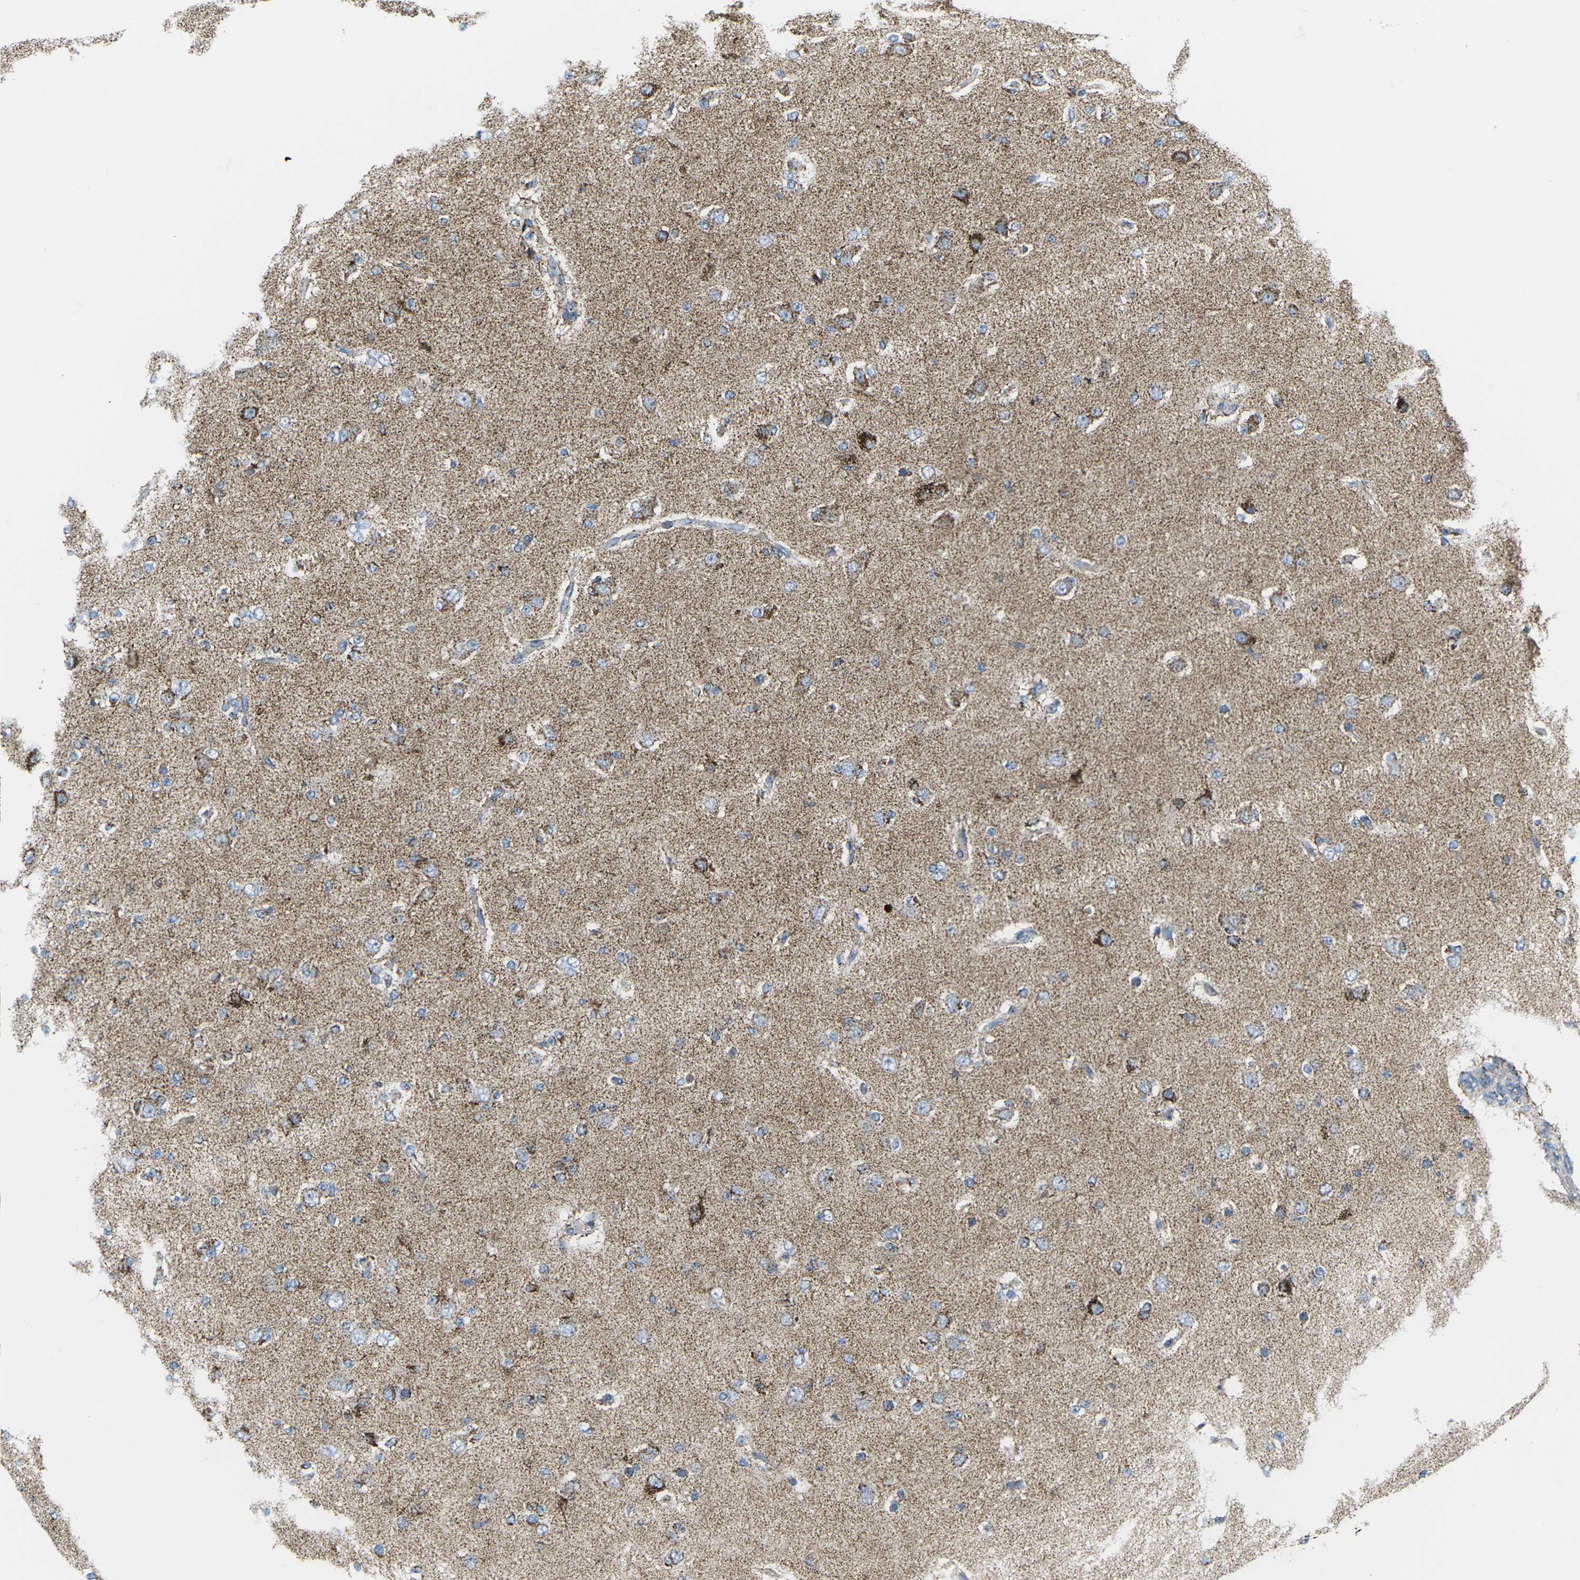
{"staining": {"intensity": "negative", "quantity": "none", "location": "none"}, "tissue": "glioma", "cell_type": "Tumor cells", "image_type": "cancer", "snomed": [{"axis": "morphology", "description": "Glioma, malignant, Low grade"}, {"axis": "topography", "description": "Brain"}], "caption": "The histopathology image exhibits no staining of tumor cells in malignant low-grade glioma.", "gene": "COX6C", "patient": {"sex": "male", "age": 38}}